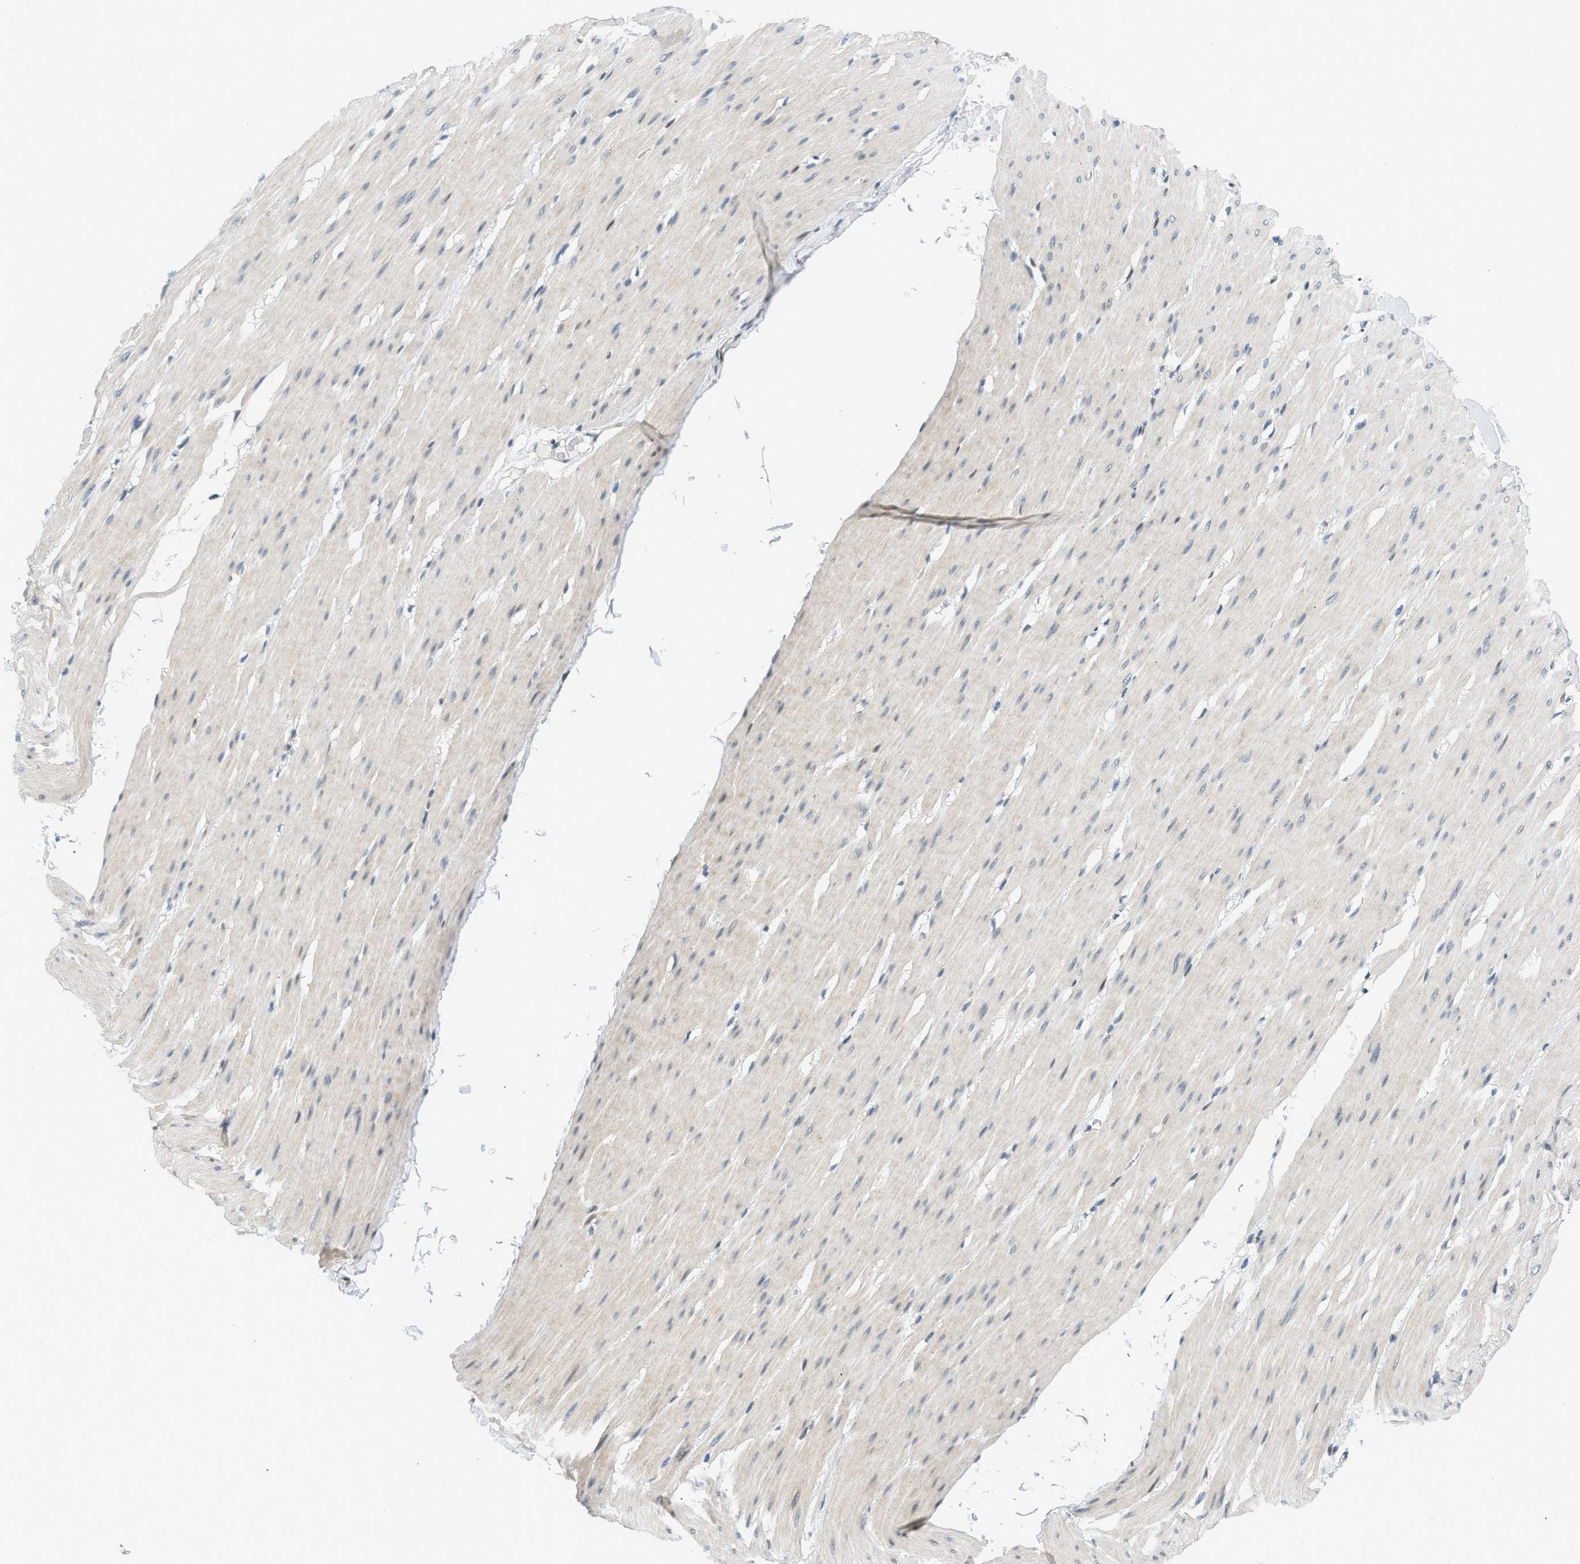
{"staining": {"intensity": "negative", "quantity": "none", "location": "none"}, "tissue": "smooth muscle", "cell_type": "Smooth muscle cells", "image_type": "normal", "snomed": [{"axis": "morphology", "description": "Normal tissue, NOS"}, {"axis": "topography", "description": "Smooth muscle"}, {"axis": "topography", "description": "Colon"}], "caption": "Micrograph shows no protein positivity in smooth muscle cells of benign smooth muscle. The staining was performed using DAB (3,3'-diaminobenzidine) to visualize the protein expression in brown, while the nuclei were stained in blue with hematoxylin (Magnification: 20x).", "gene": "OLIG3", "patient": {"sex": "male", "age": 67}}